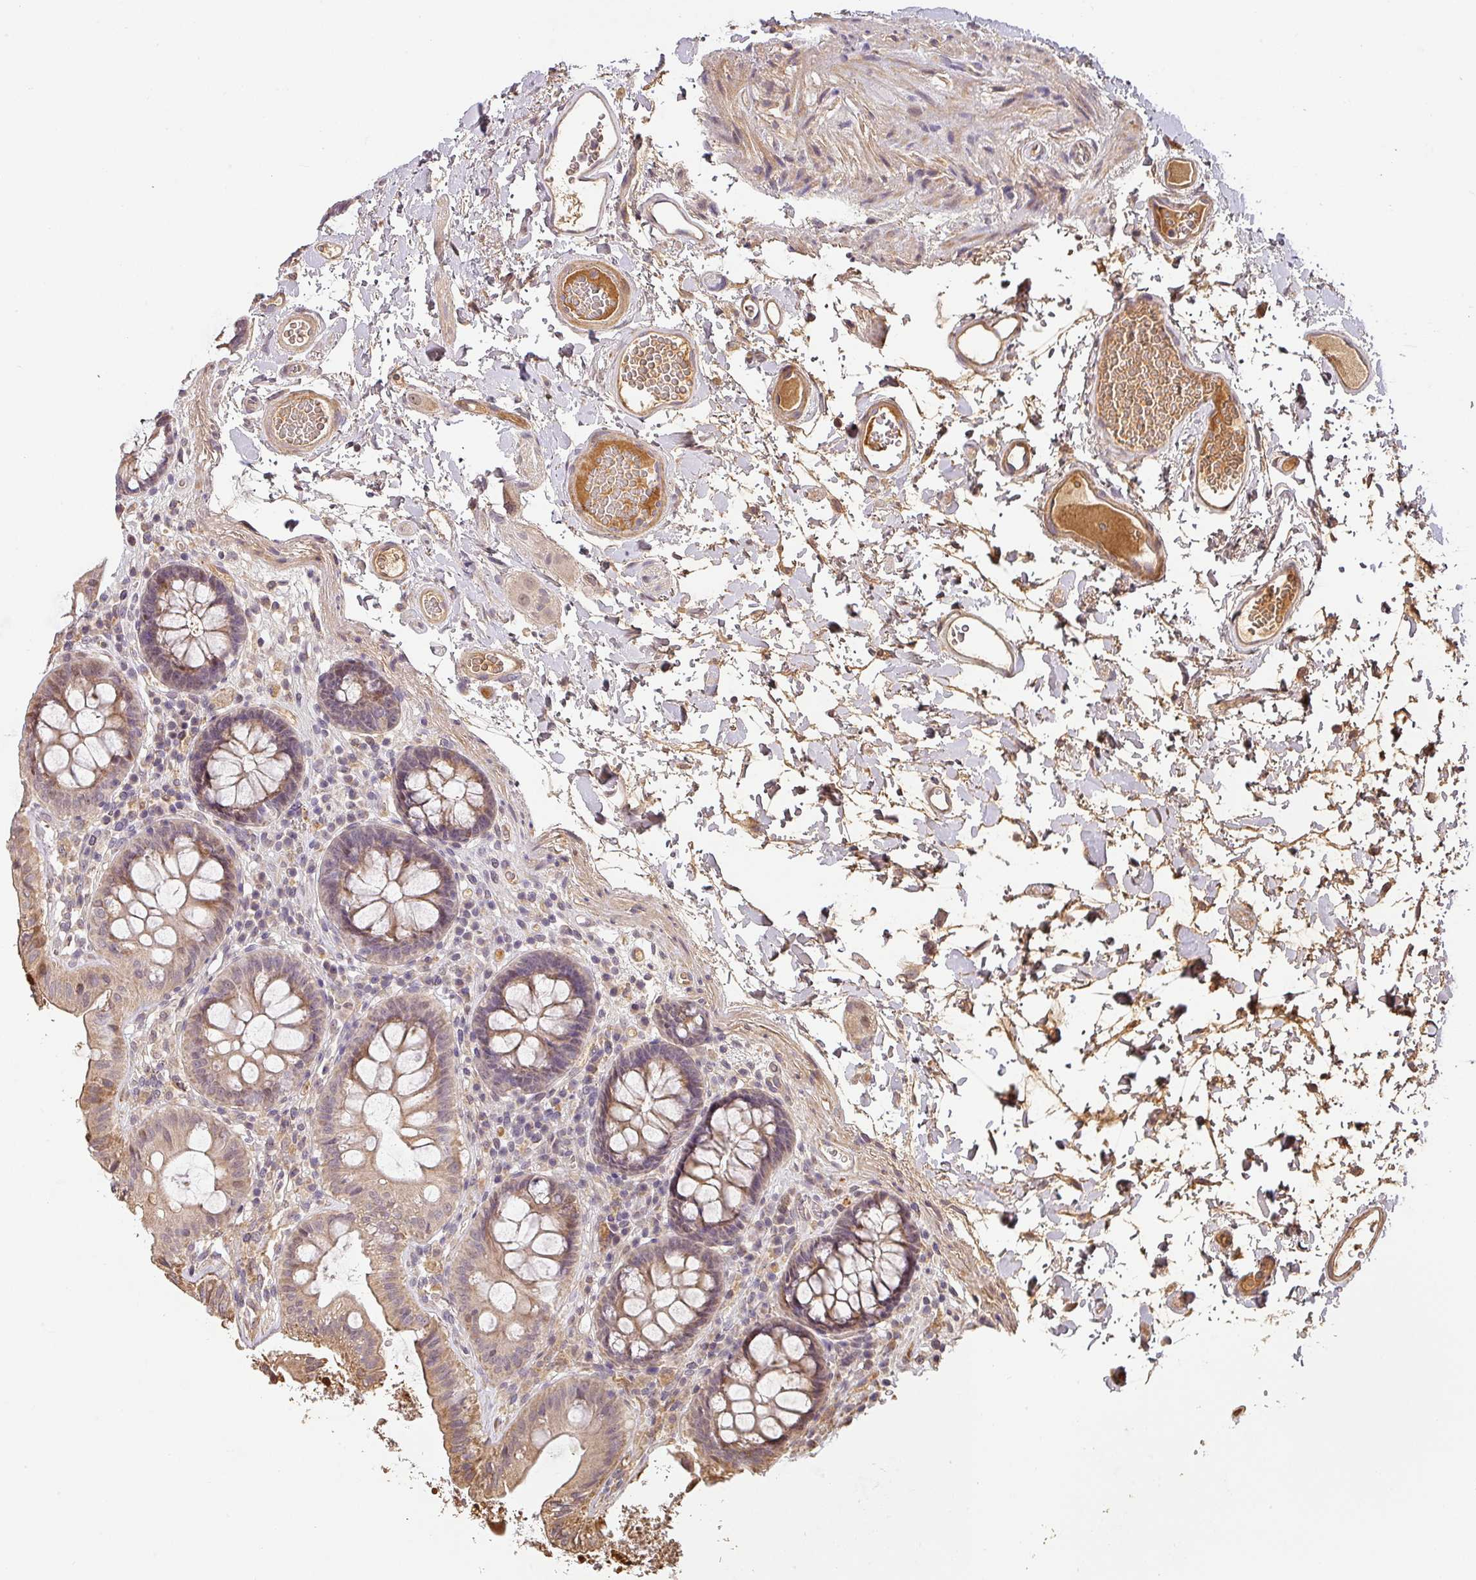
{"staining": {"intensity": "weak", "quantity": ">75%", "location": "cytoplasmic/membranous"}, "tissue": "colon", "cell_type": "Endothelial cells", "image_type": "normal", "snomed": [{"axis": "morphology", "description": "Normal tissue, NOS"}, {"axis": "topography", "description": "Colon"}], "caption": "Immunohistochemical staining of normal human colon reveals low levels of weak cytoplasmic/membranous positivity in about >75% of endothelial cells. (Brightfield microscopy of DAB IHC at high magnification).", "gene": "BPIFB3", "patient": {"sex": "male", "age": 84}}